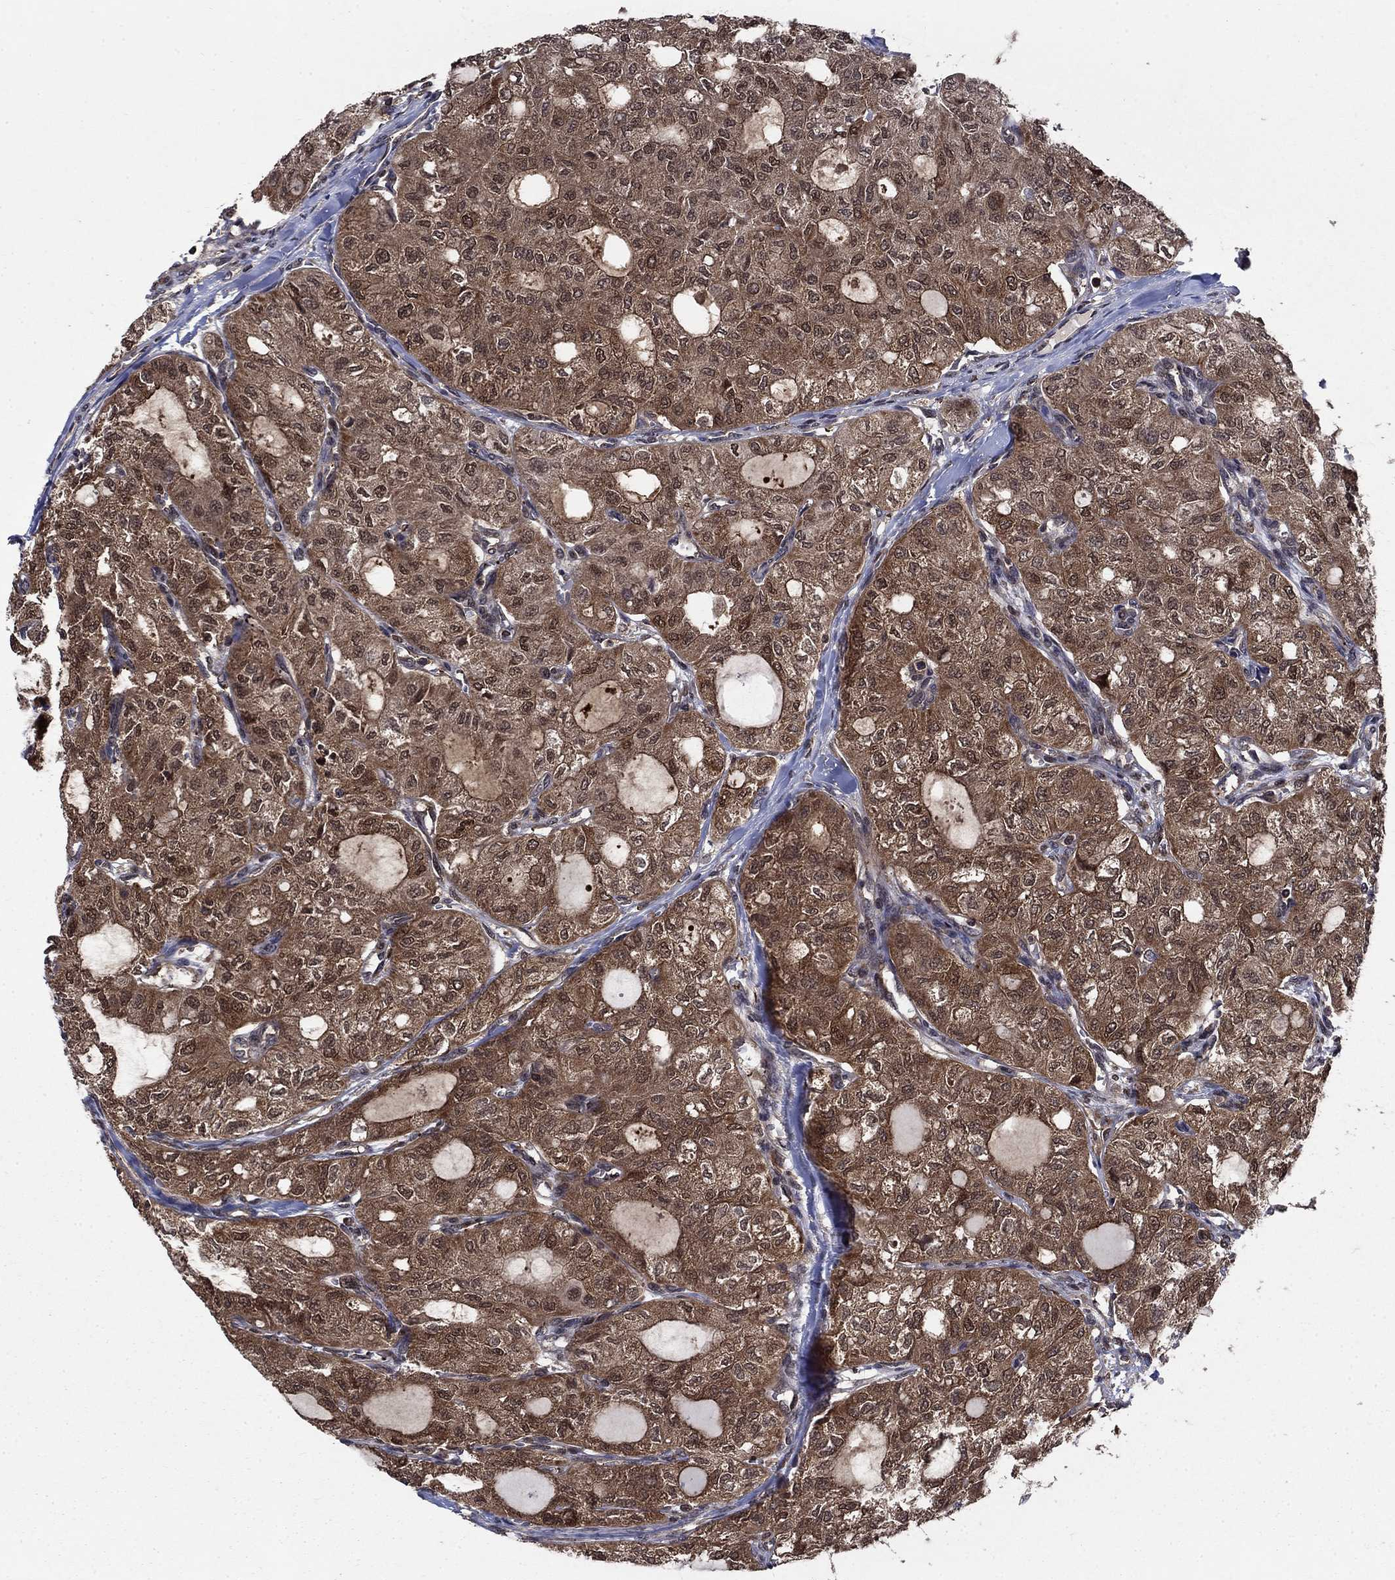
{"staining": {"intensity": "strong", "quantity": ">75%", "location": "cytoplasmic/membranous"}, "tissue": "thyroid cancer", "cell_type": "Tumor cells", "image_type": "cancer", "snomed": [{"axis": "morphology", "description": "Follicular adenoma carcinoma, NOS"}, {"axis": "topography", "description": "Thyroid gland"}], "caption": "Human thyroid cancer (follicular adenoma carcinoma) stained with a brown dye displays strong cytoplasmic/membranous positive expression in about >75% of tumor cells.", "gene": "CACYBP", "patient": {"sex": "male", "age": 75}}